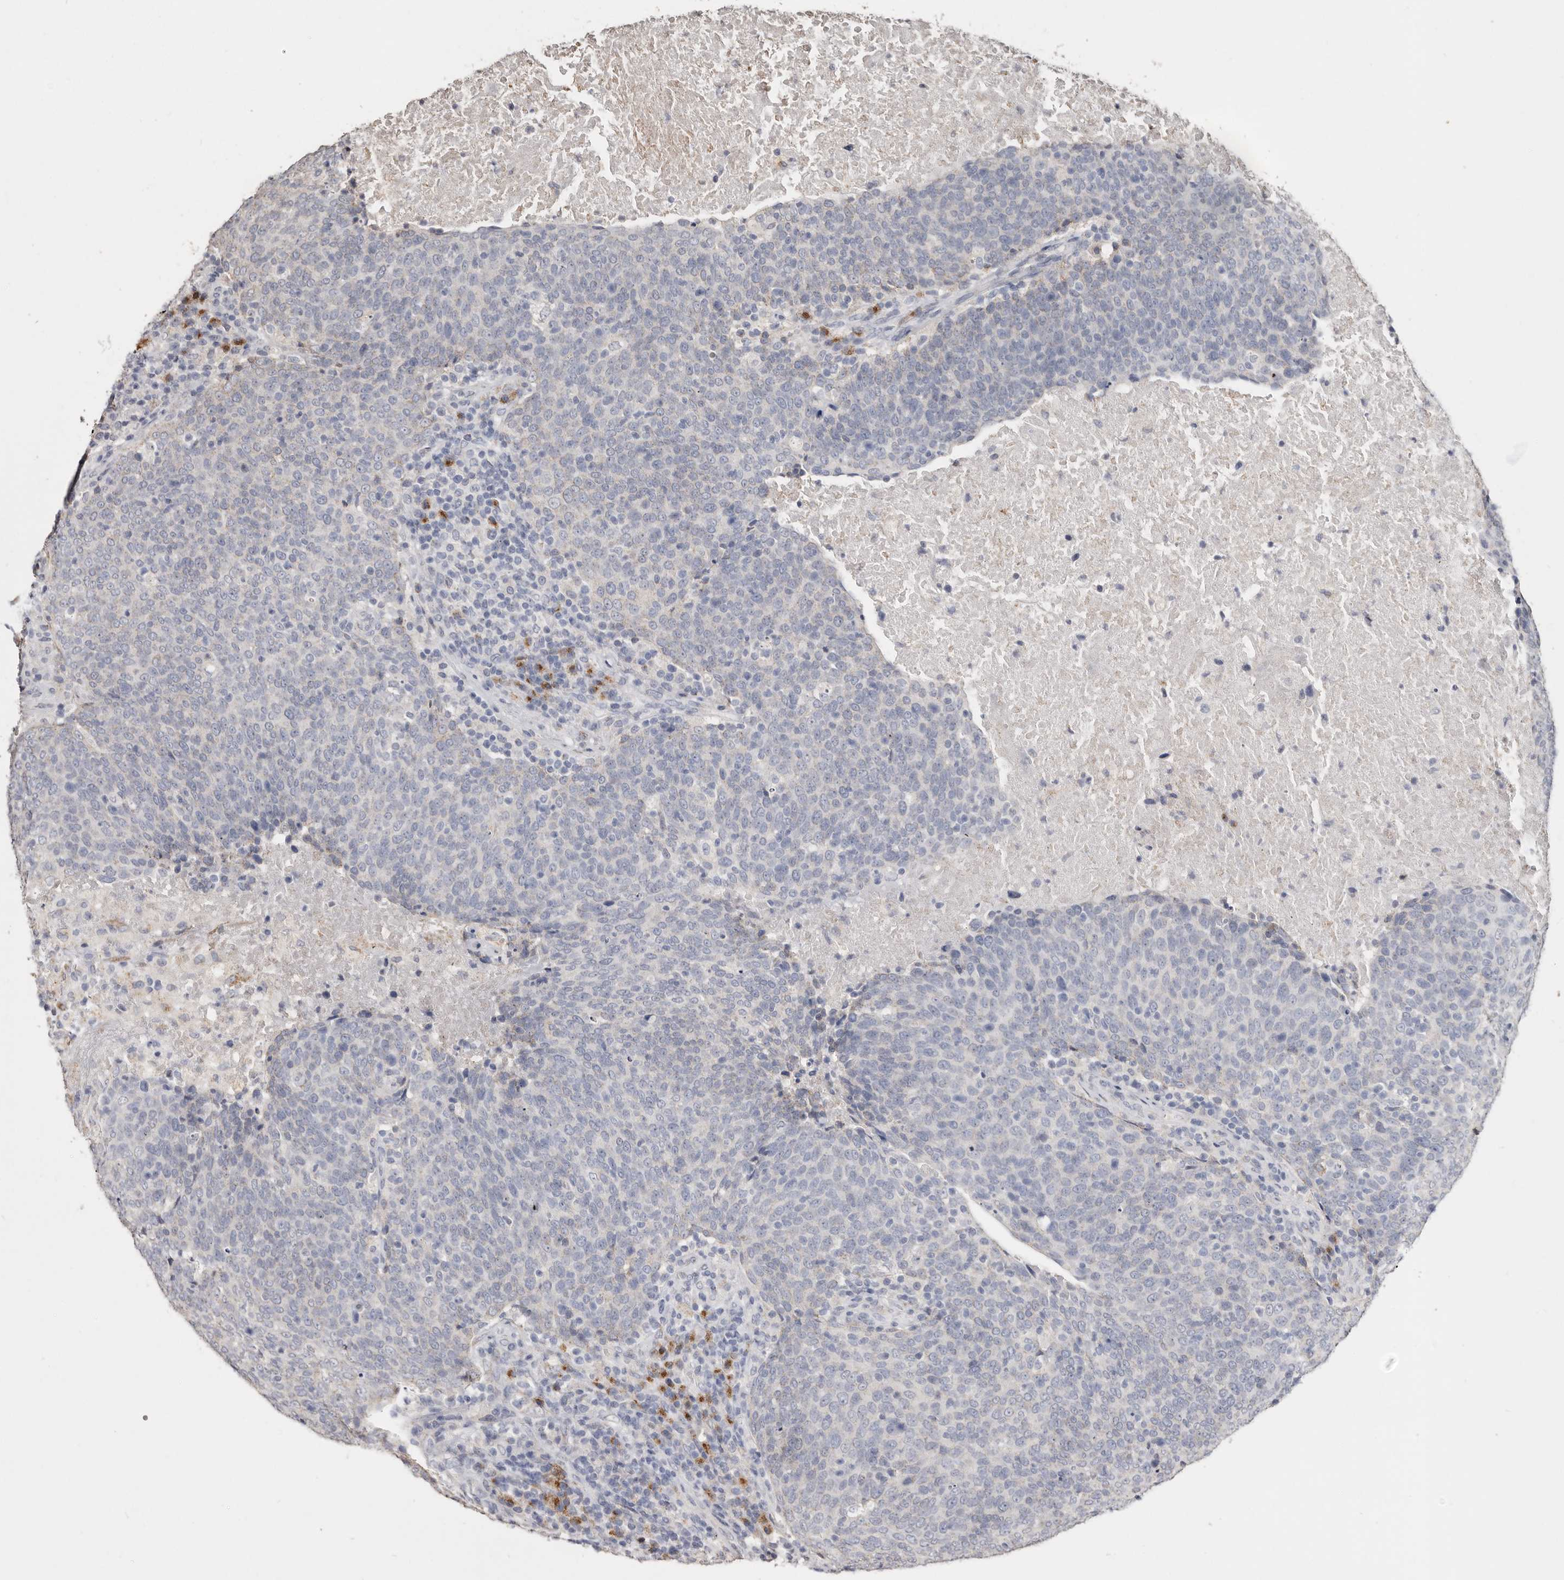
{"staining": {"intensity": "negative", "quantity": "none", "location": "none"}, "tissue": "head and neck cancer", "cell_type": "Tumor cells", "image_type": "cancer", "snomed": [{"axis": "morphology", "description": "Squamous cell carcinoma, NOS"}, {"axis": "morphology", "description": "Squamous cell carcinoma, metastatic, NOS"}, {"axis": "topography", "description": "Lymph node"}, {"axis": "topography", "description": "Head-Neck"}], "caption": "The histopathology image exhibits no staining of tumor cells in head and neck metastatic squamous cell carcinoma.", "gene": "LGALS7B", "patient": {"sex": "male", "age": 62}}